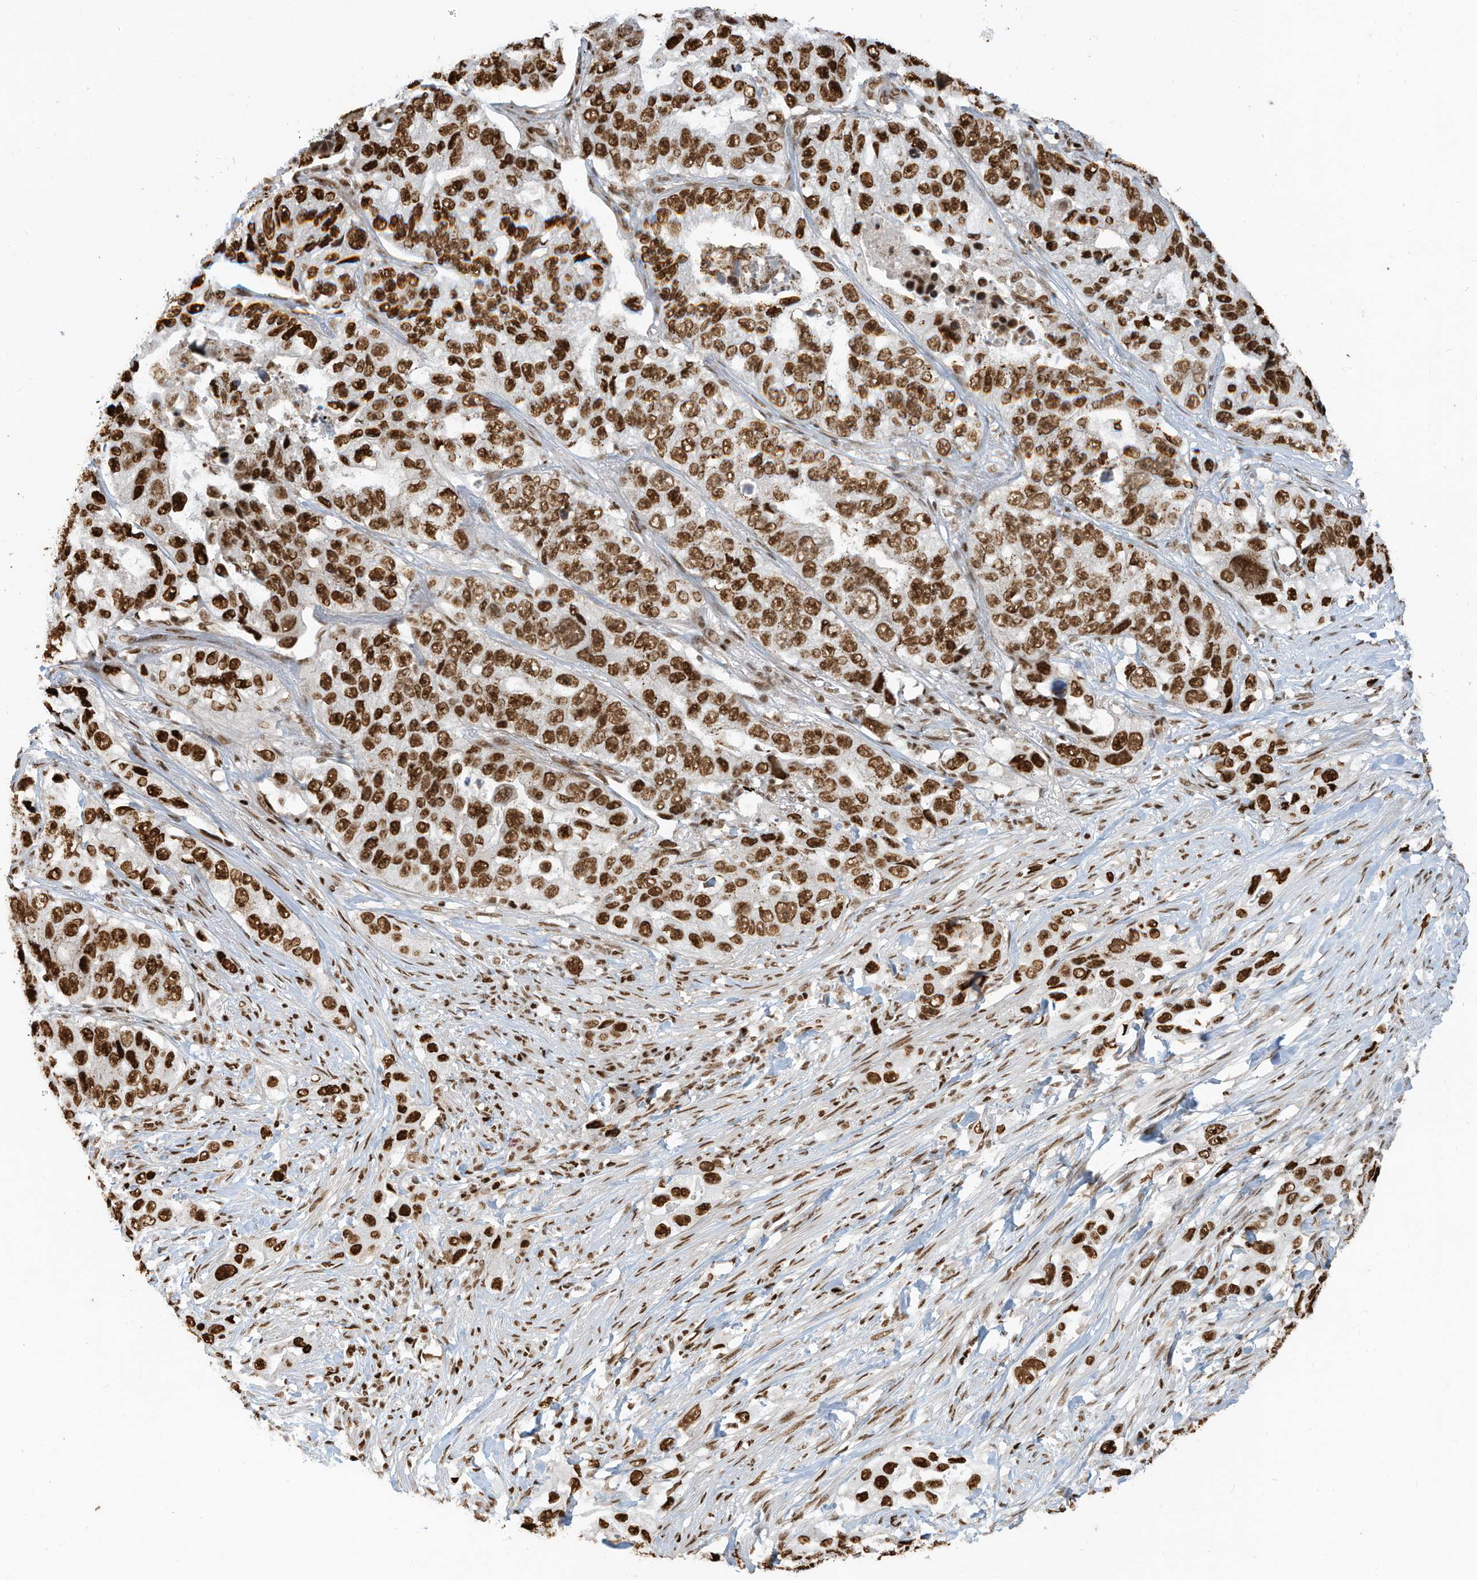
{"staining": {"intensity": "strong", "quantity": ">75%", "location": "nuclear"}, "tissue": "lung cancer", "cell_type": "Tumor cells", "image_type": "cancer", "snomed": [{"axis": "morphology", "description": "Adenocarcinoma, NOS"}, {"axis": "topography", "description": "Lung"}], "caption": "Tumor cells demonstrate high levels of strong nuclear positivity in about >75% of cells in adenocarcinoma (lung).", "gene": "SAMD15", "patient": {"sex": "female", "age": 51}}